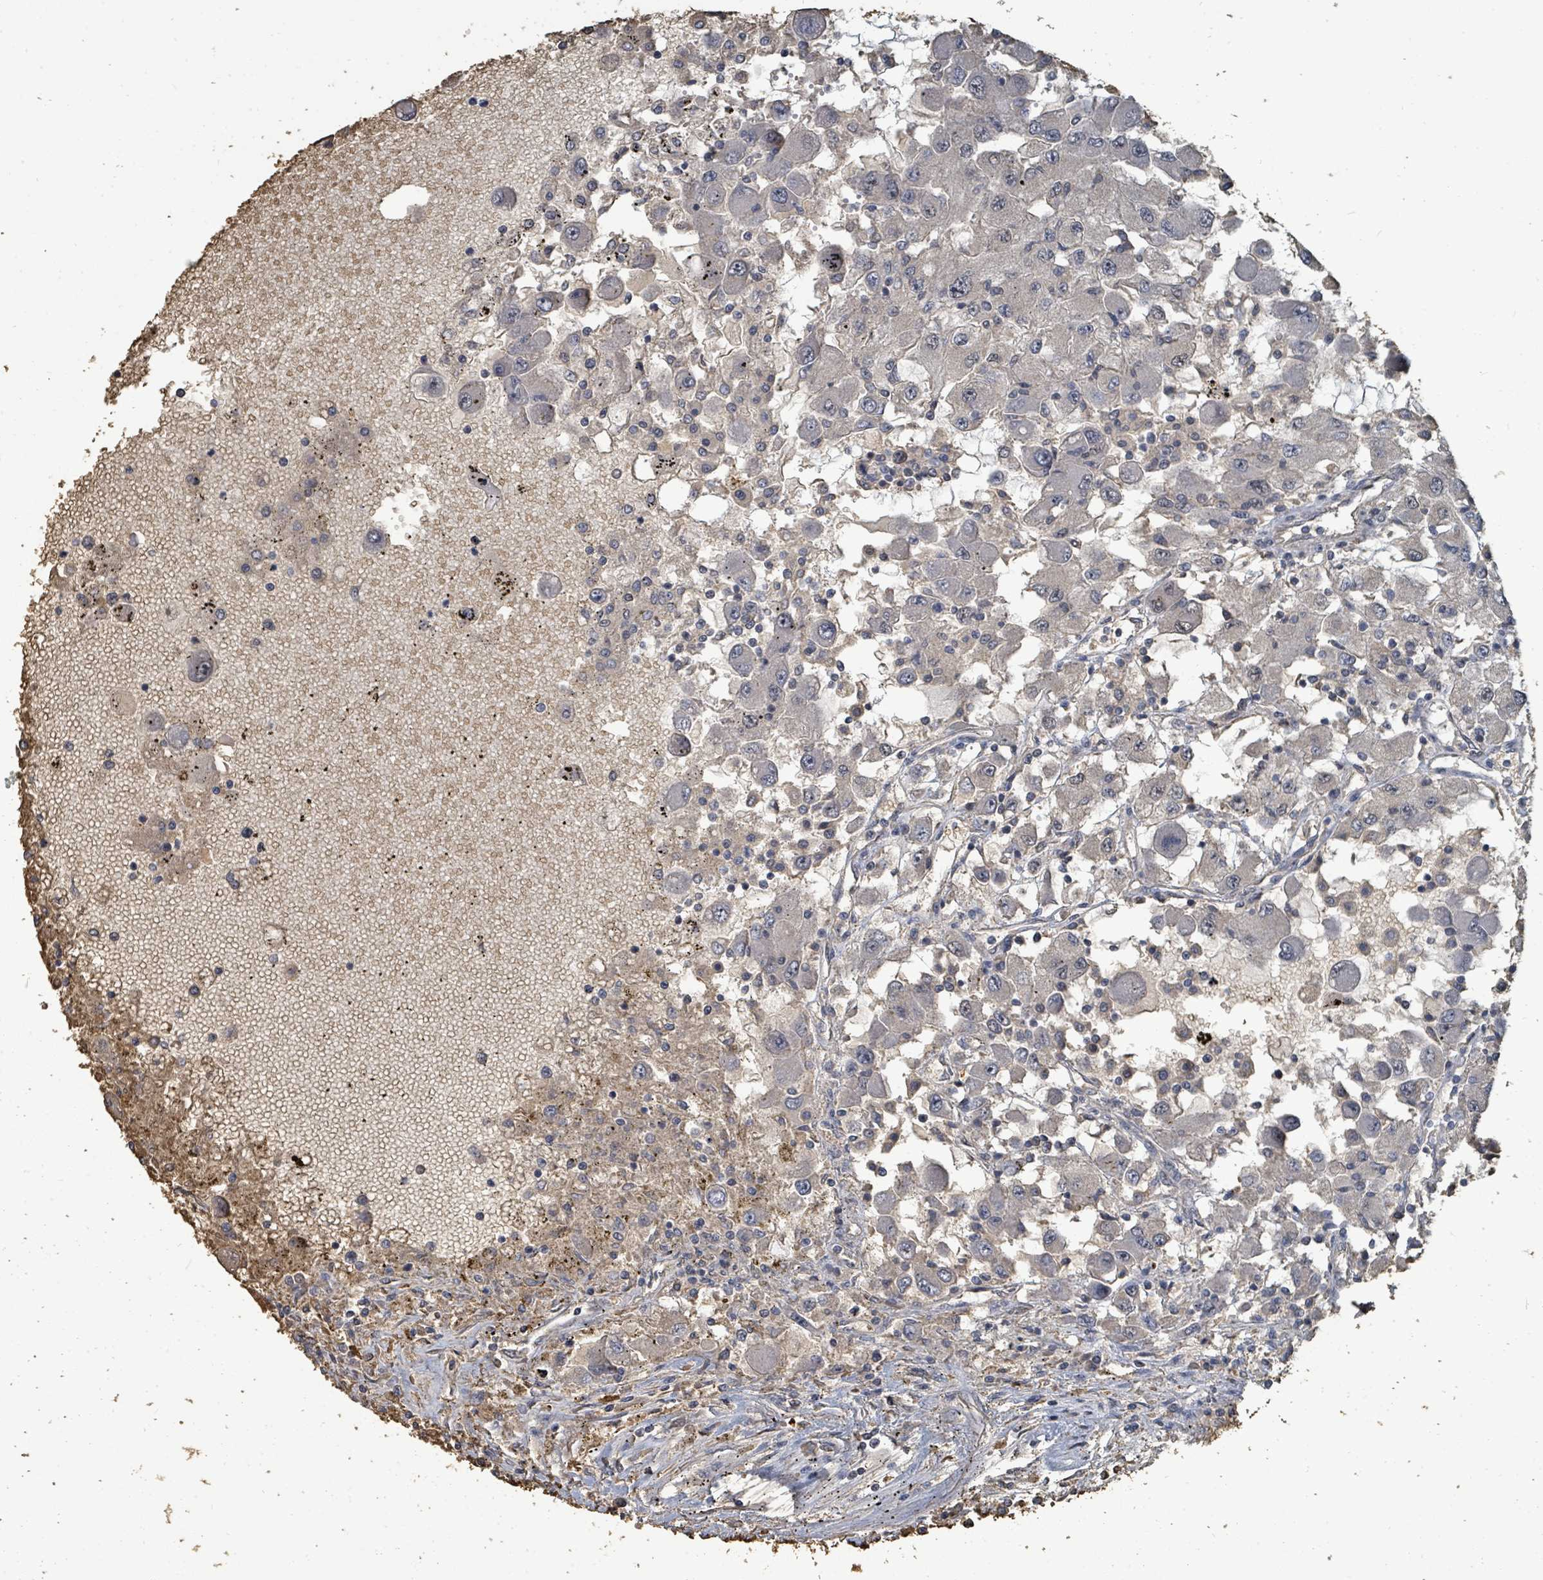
{"staining": {"intensity": "negative", "quantity": "none", "location": "none"}, "tissue": "renal cancer", "cell_type": "Tumor cells", "image_type": "cancer", "snomed": [{"axis": "morphology", "description": "Adenocarcinoma, NOS"}, {"axis": "topography", "description": "Kidney"}], "caption": "Immunohistochemical staining of renal cancer (adenocarcinoma) displays no significant staining in tumor cells.", "gene": "C6orf52", "patient": {"sex": "female", "age": 67}}